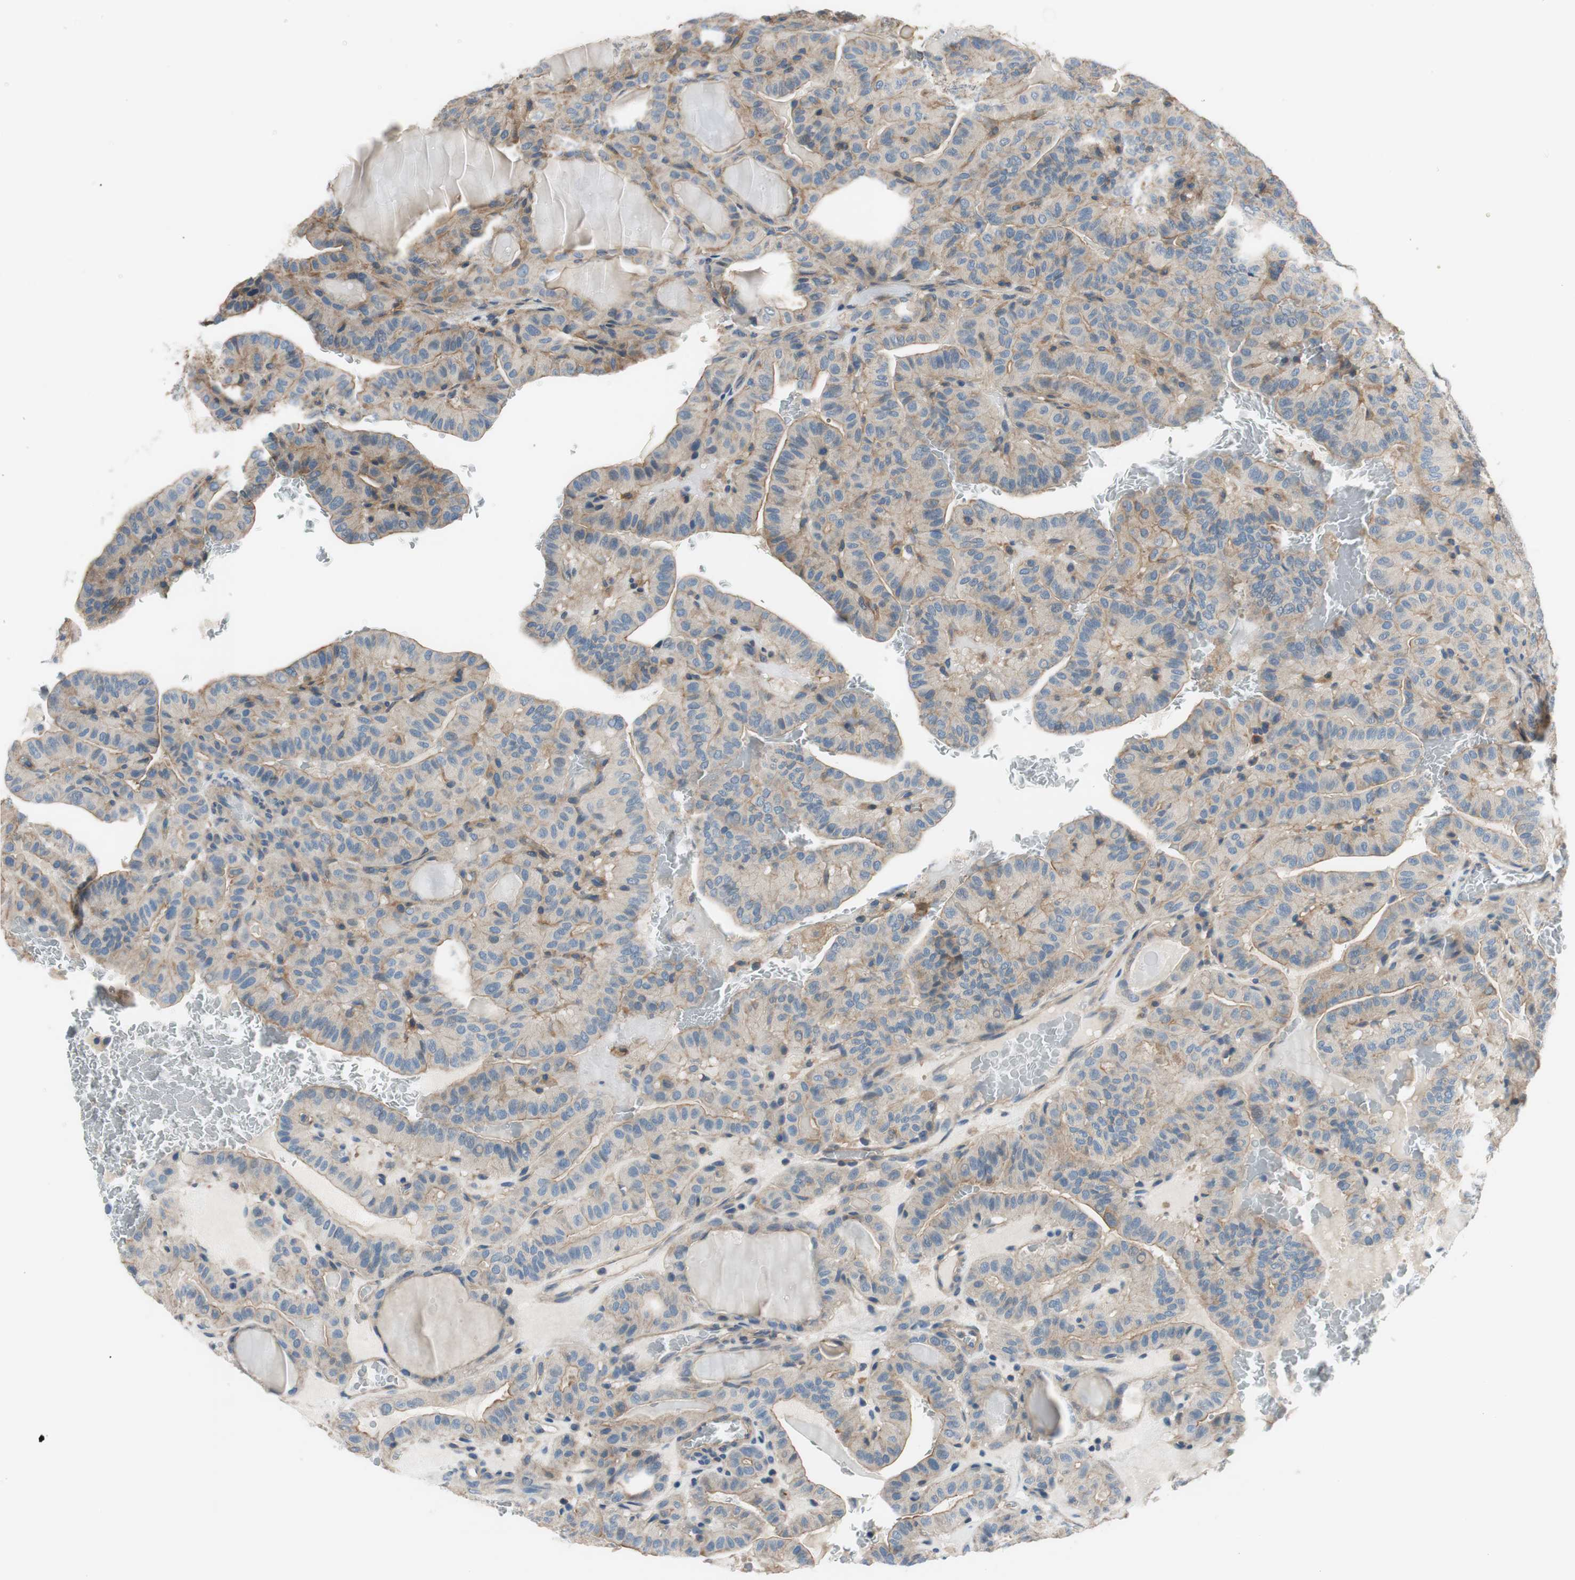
{"staining": {"intensity": "weak", "quantity": ">75%", "location": "cytoplasmic/membranous"}, "tissue": "thyroid cancer", "cell_type": "Tumor cells", "image_type": "cancer", "snomed": [{"axis": "morphology", "description": "Papillary adenocarcinoma, NOS"}, {"axis": "topography", "description": "Thyroid gland"}], "caption": "Protein expression by immunohistochemistry (IHC) demonstrates weak cytoplasmic/membranous staining in approximately >75% of tumor cells in thyroid papillary adenocarcinoma.", "gene": "CALML3", "patient": {"sex": "male", "age": 77}}